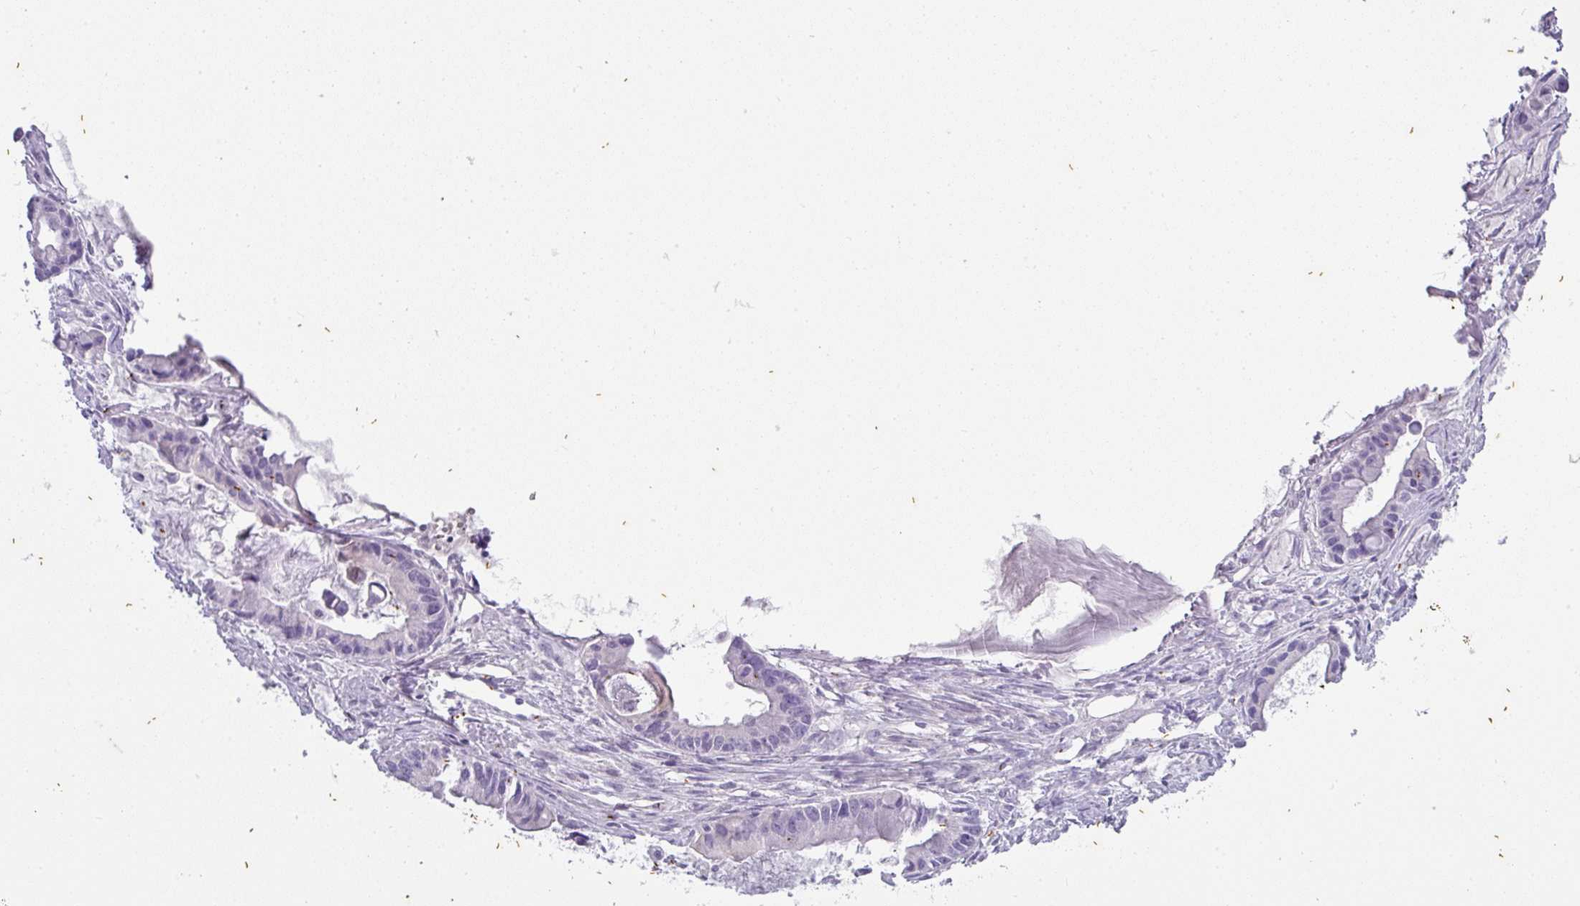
{"staining": {"intensity": "negative", "quantity": "none", "location": "none"}, "tissue": "ovarian cancer", "cell_type": "Tumor cells", "image_type": "cancer", "snomed": [{"axis": "morphology", "description": "Cystadenocarcinoma, mucinous, NOS"}, {"axis": "topography", "description": "Ovary"}], "caption": "Ovarian mucinous cystadenocarcinoma was stained to show a protein in brown. There is no significant positivity in tumor cells.", "gene": "OR52N1", "patient": {"sex": "female", "age": 63}}